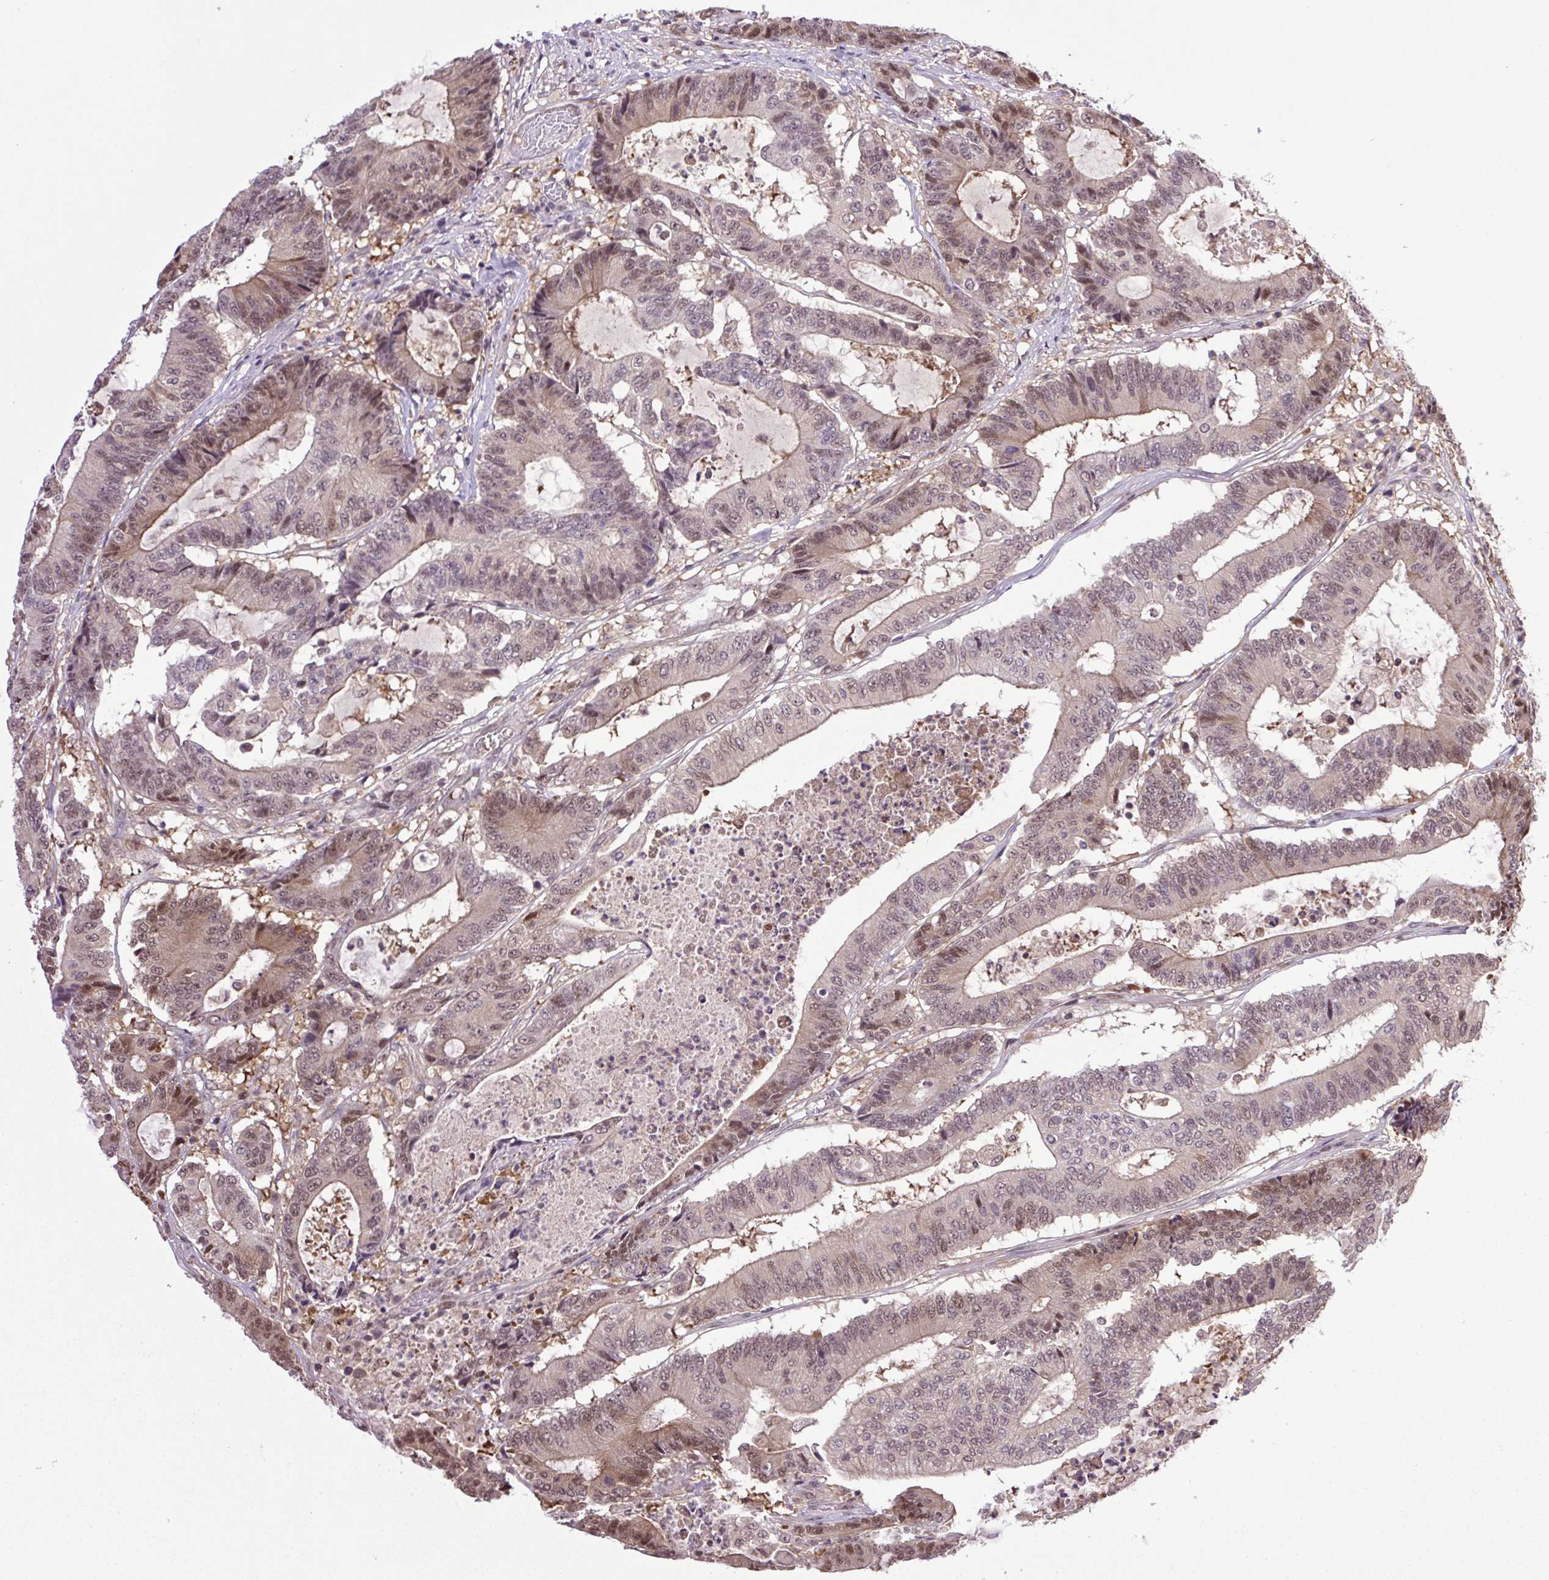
{"staining": {"intensity": "moderate", "quantity": "25%-75%", "location": "cytoplasmic/membranous,nuclear"}, "tissue": "colorectal cancer", "cell_type": "Tumor cells", "image_type": "cancer", "snomed": [{"axis": "morphology", "description": "Adenocarcinoma, NOS"}, {"axis": "topography", "description": "Colon"}], "caption": "Colorectal cancer stained with a protein marker demonstrates moderate staining in tumor cells.", "gene": "SGTA", "patient": {"sex": "female", "age": 84}}